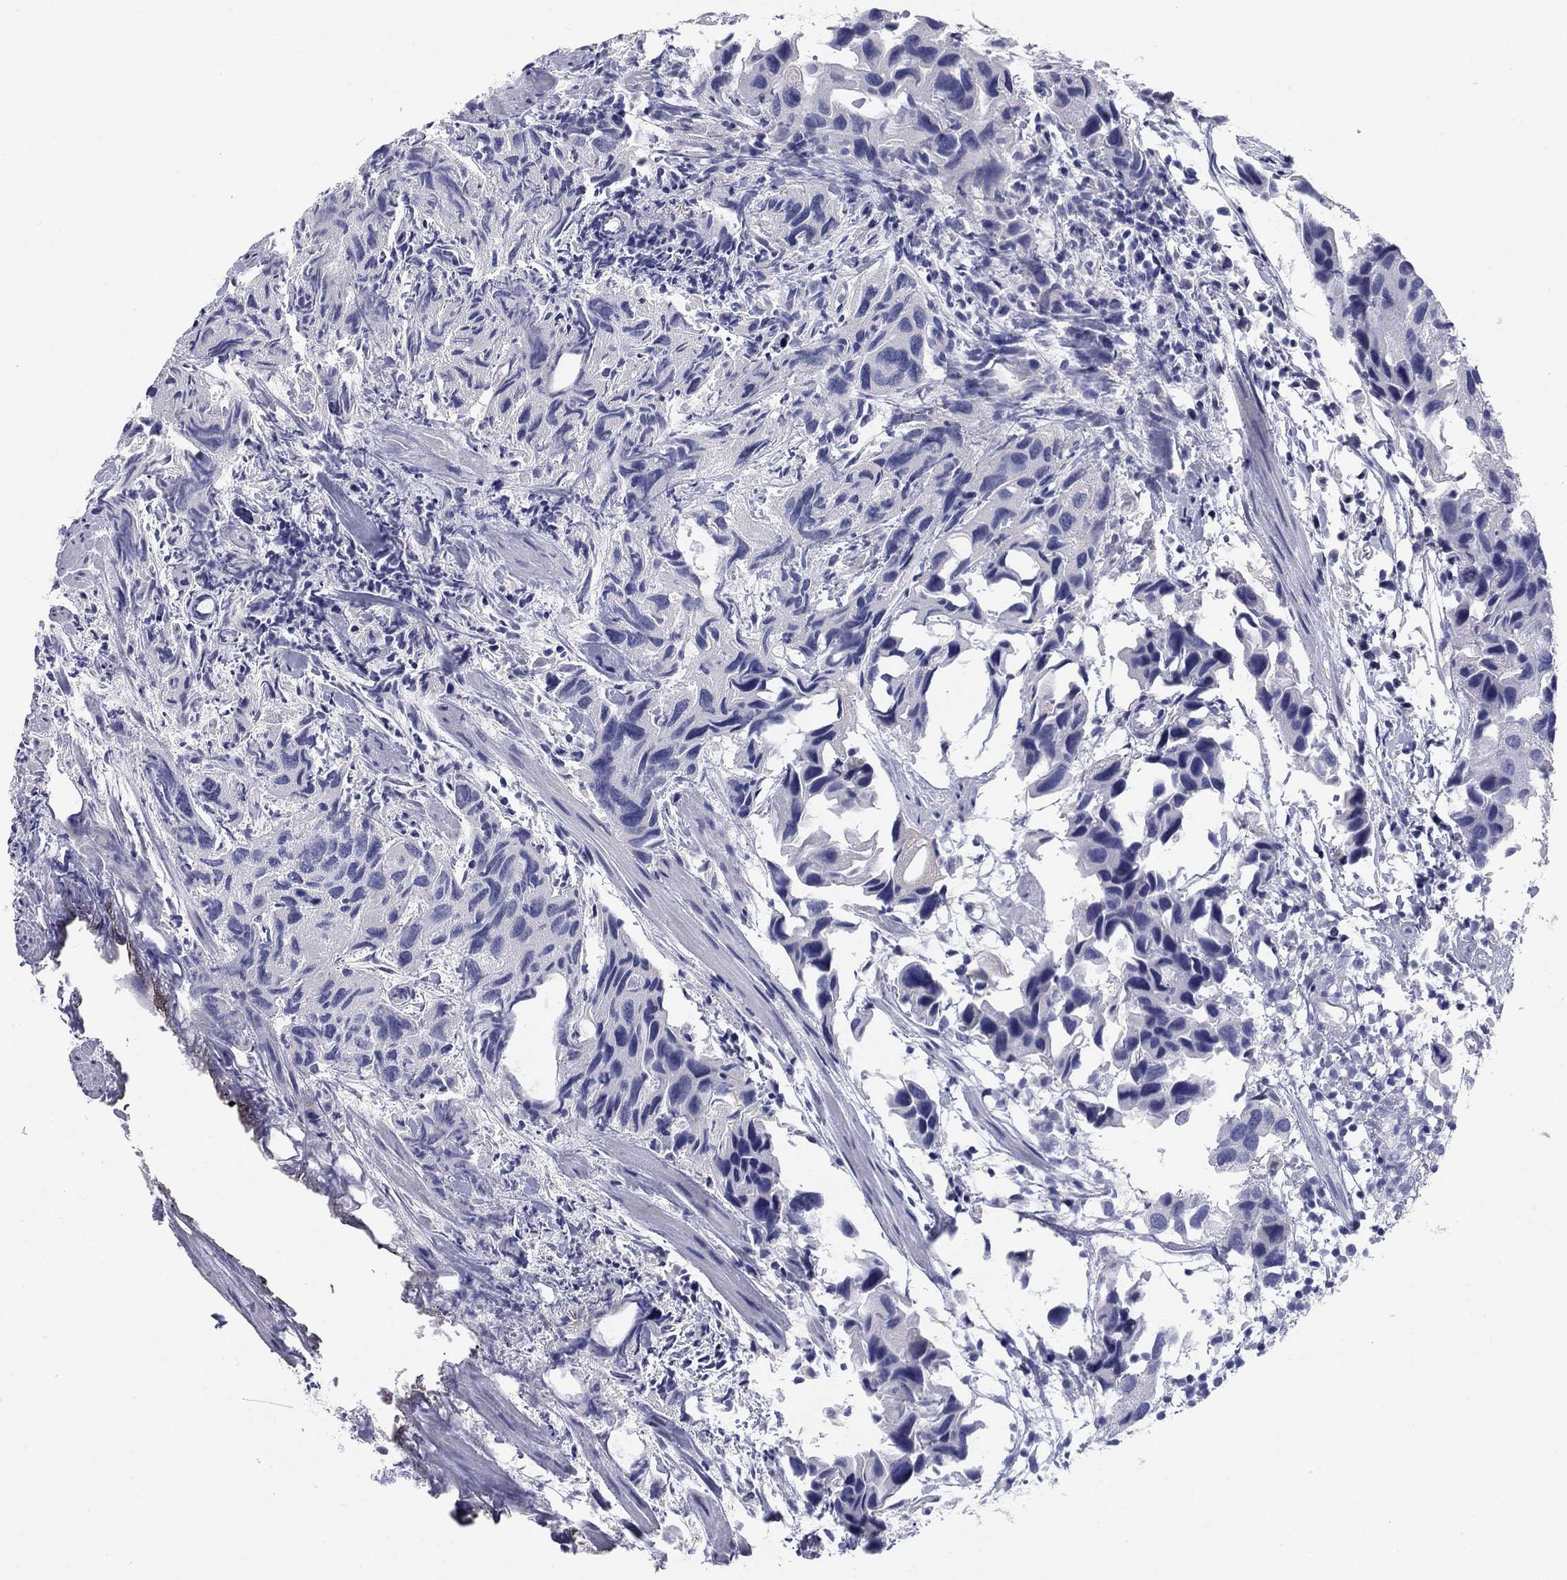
{"staining": {"intensity": "negative", "quantity": "none", "location": "none"}, "tissue": "urothelial cancer", "cell_type": "Tumor cells", "image_type": "cancer", "snomed": [{"axis": "morphology", "description": "Urothelial carcinoma, High grade"}, {"axis": "topography", "description": "Urinary bladder"}], "caption": "Urothelial carcinoma (high-grade) stained for a protein using immunohistochemistry displays no staining tumor cells.", "gene": "KCNH1", "patient": {"sex": "male", "age": 79}}